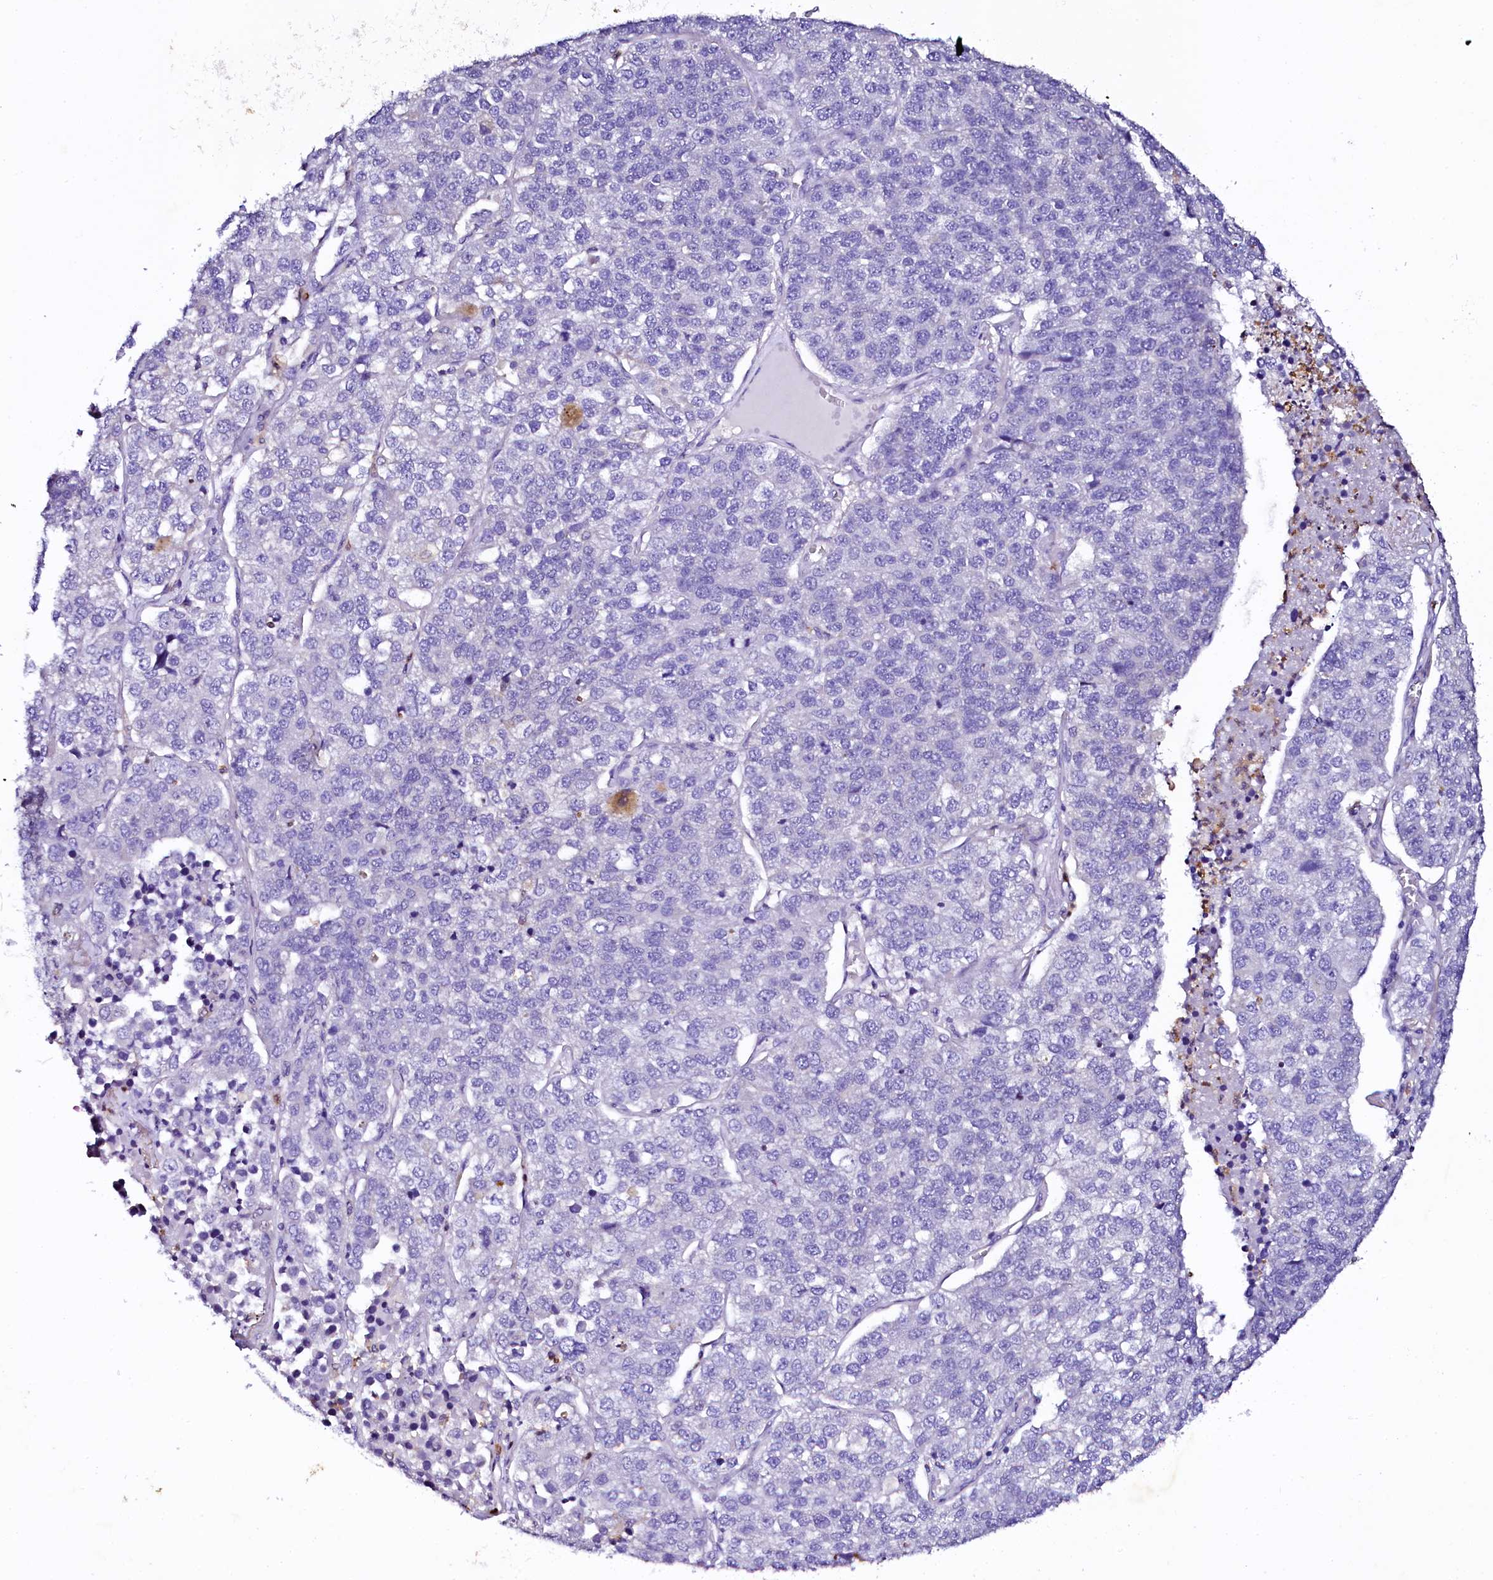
{"staining": {"intensity": "negative", "quantity": "none", "location": "none"}, "tissue": "lung cancer", "cell_type": "Tumor cells", "image_type": "cancer", "snomed": [{"axis": "morphology", "description": "Adenocarcinoma, NOS"}, {"axis": "topography", "description": "Lung"}], "caption": "This is a micrograph of IHC staining of adenocarcinoma (lung), which shows no positivity in tumor cells.", "gene": "NAA16", "patient": {"sex": "male", "age": 49}}